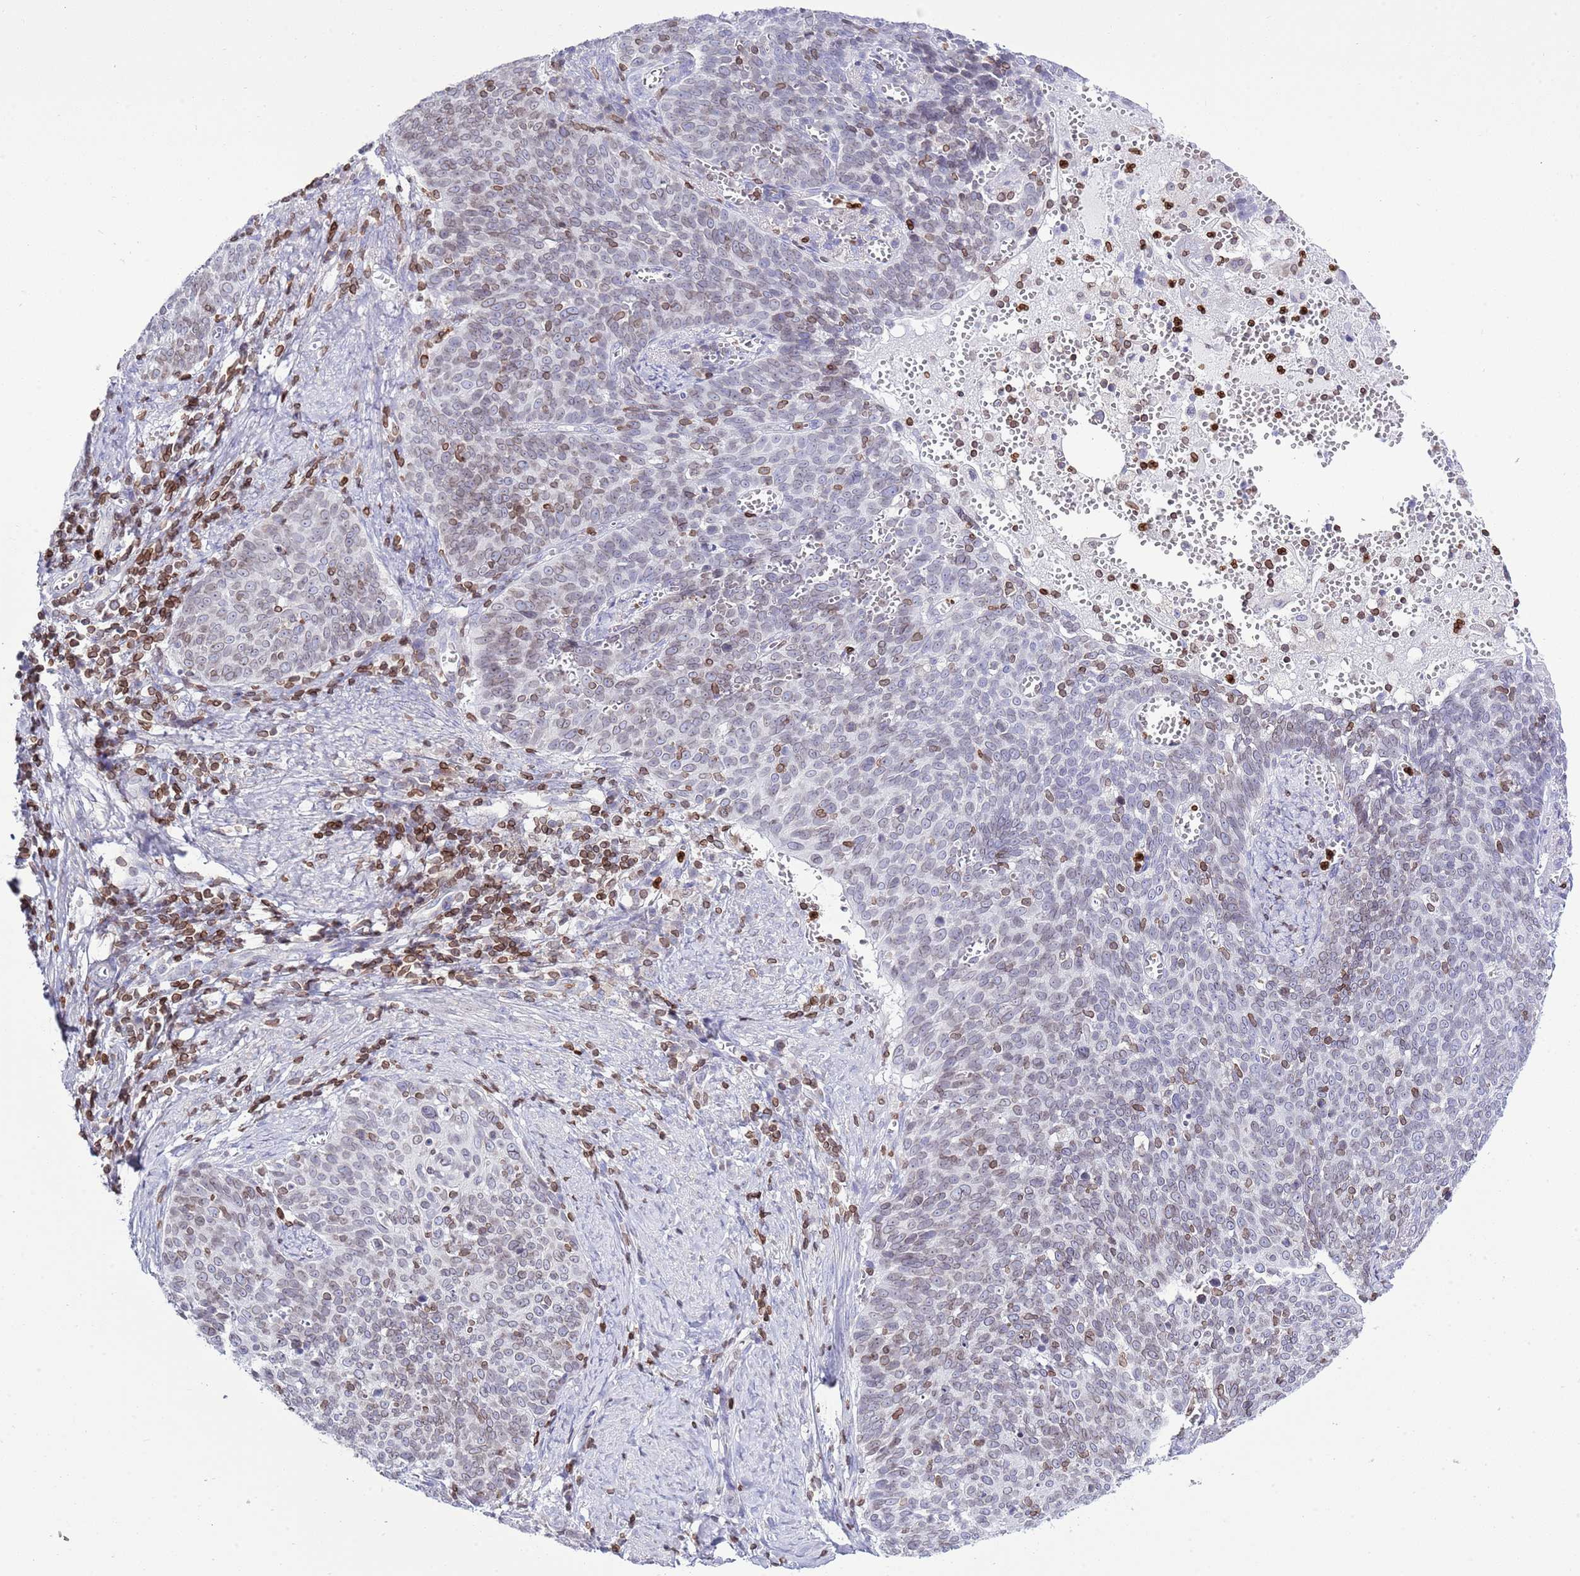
{"staining": {"intensity": "weak", "quantity": "25%-75%", "location": "cytoplasmic/membranous,nuclear"}, "tissue": "cervical cancer", "cell_type": "Tumor cells", "image_type": "cancer", "snomed": [{"axis": "morphology", "description": "Normal tissue, NOS"}, {"axis": "morphology", "description": "Squamous cell carcinoma, NOS"}, {"axis": "topography", "description": "Cervix"}], "caption": "Immunohistochemical staining of cervical cancer (squamous cell carcinoma) shows low levels of weak cytoplasmic/membranous and nuclear expression in about 25%-75% of tumor cells.", "gene": "LBR", "patient": {"sex": "female", "age": 39}}